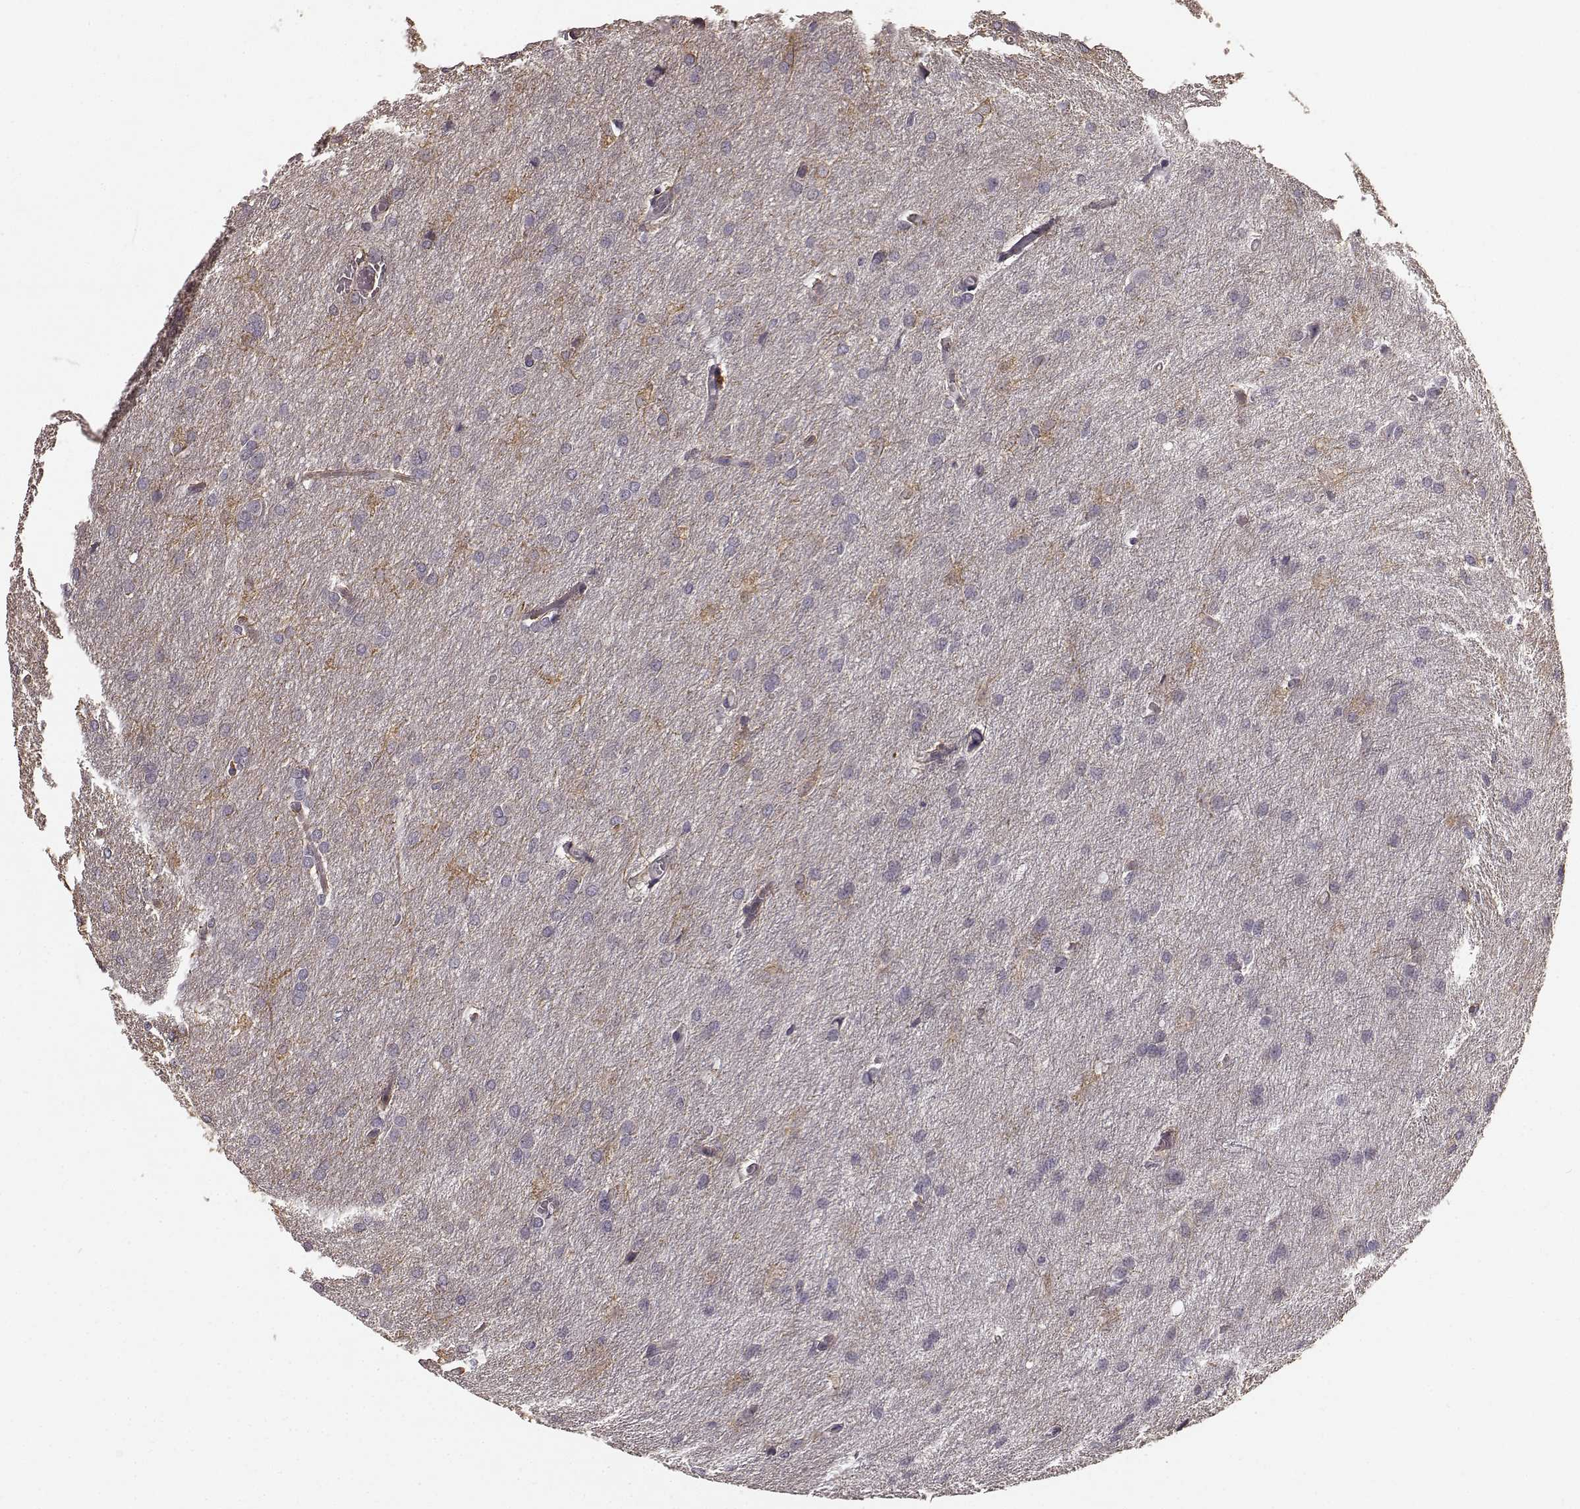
{"staining": {"intensity": "negative", "quantity": "none", "location": "none"}, "tissue": "glioma", "cell_type": "Tumor cells", "image_type": "cancer", "snomed": [{"axis": "morphology", "description": "Glioma, malignant, High grade"}, {"axis": "topography", "description": "Brain"}], "caption": "Protein analysis of glioma reveals no significant positivity in tumor cells.", "gene": "RIT2", "patient": {"sex": "male", "age": 68}}